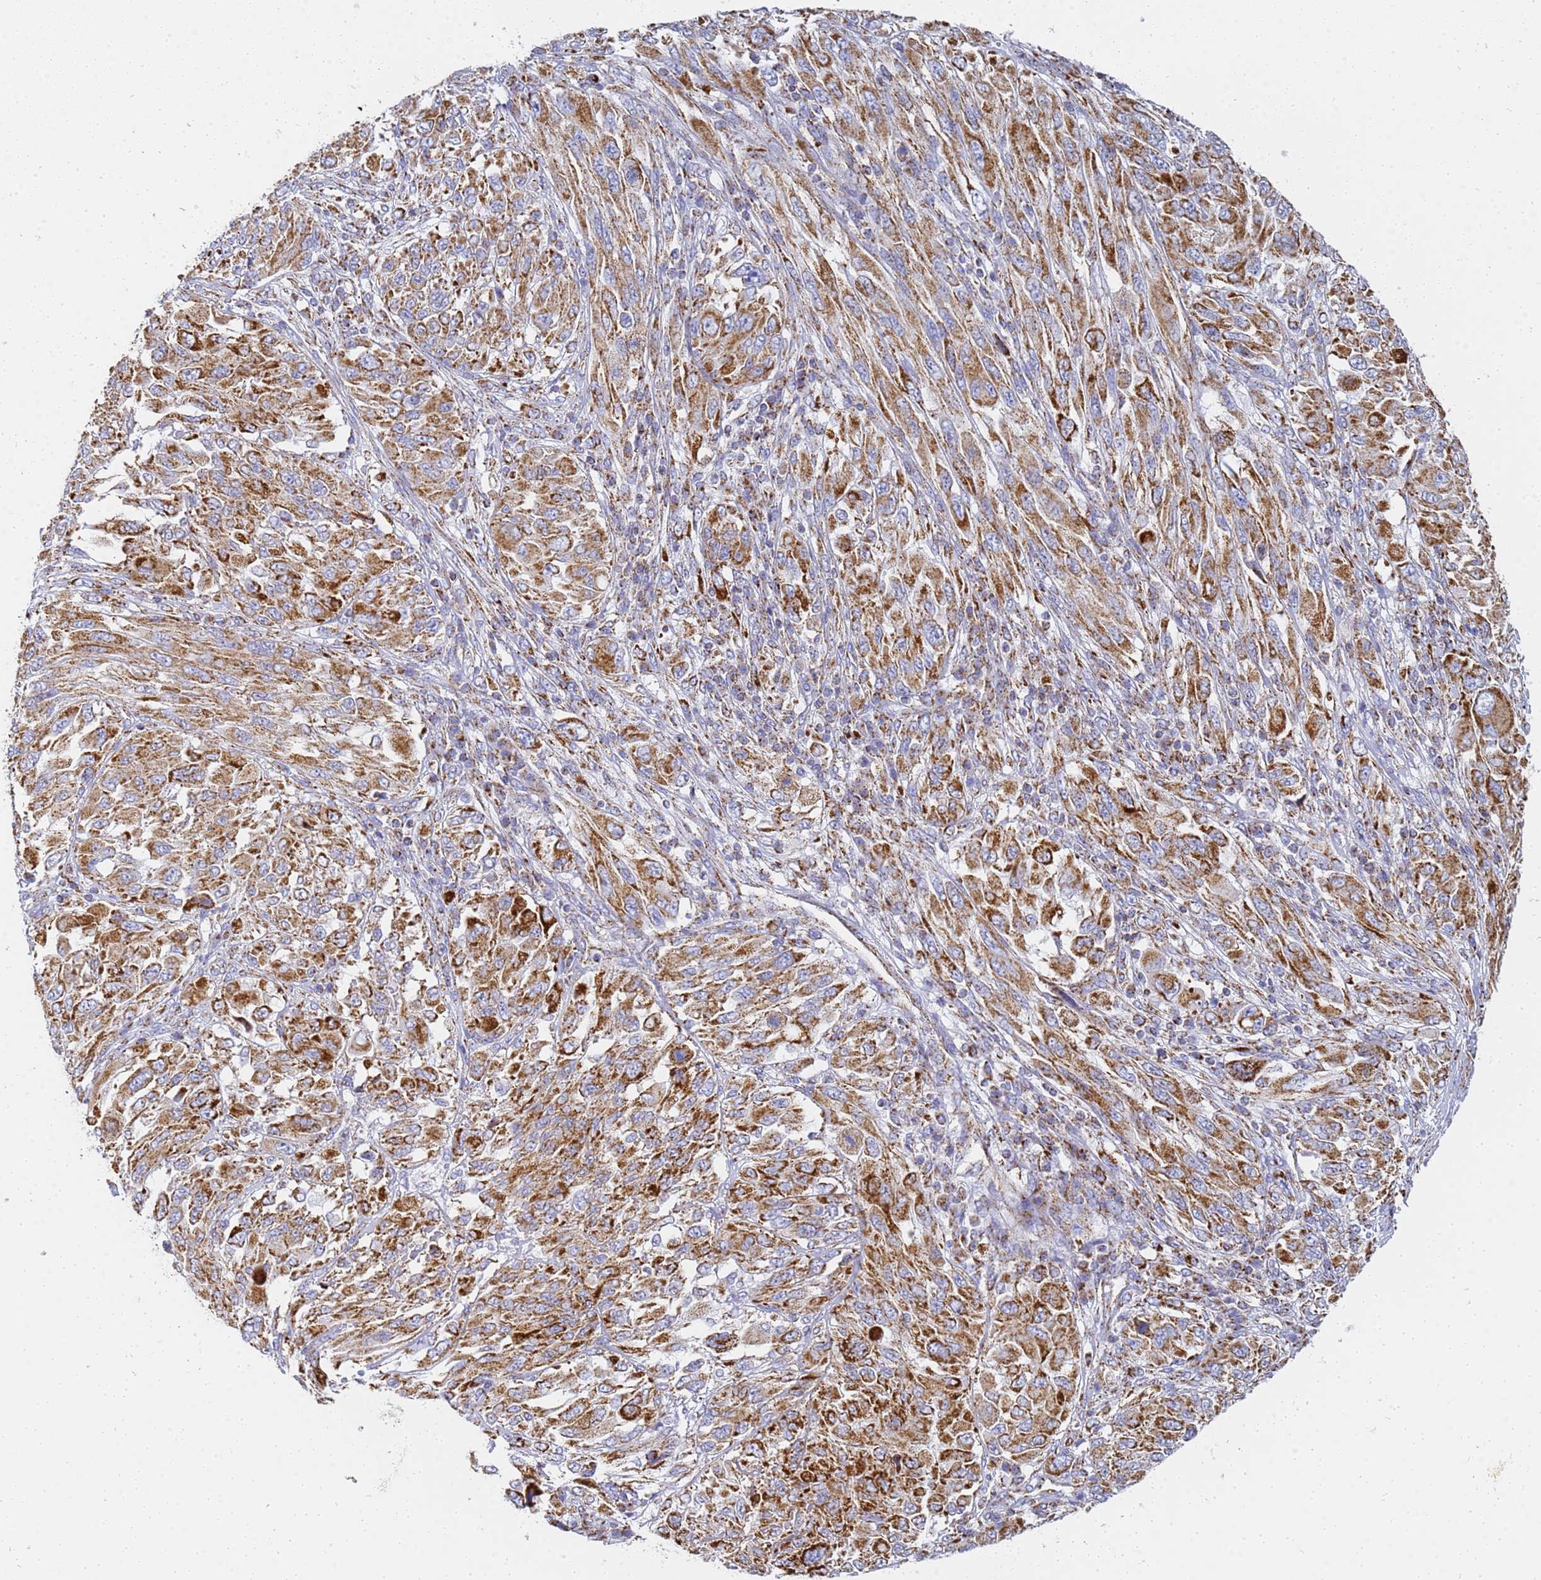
{"staining": {"intensity": "strong", "quantity": ">75%", "location": "cytoplasmic/membranous"}, "tissue": "melanoma", "cell_type": "Tumor cells", "image_type": "cancer", "snomed": [{"axis": "morphology", "description": "Malignant melanoma, NOS"}, {"axis": "topography", "description": "Skin"}], "caption": "Immunohistochemical staining of melanoma demonstrates high levels of strong cytoplasmic/membranous protein expression in about >75% of tumor cells.", "gene": "CNIH4", "patient": {"sex": "female", "age": 91}}